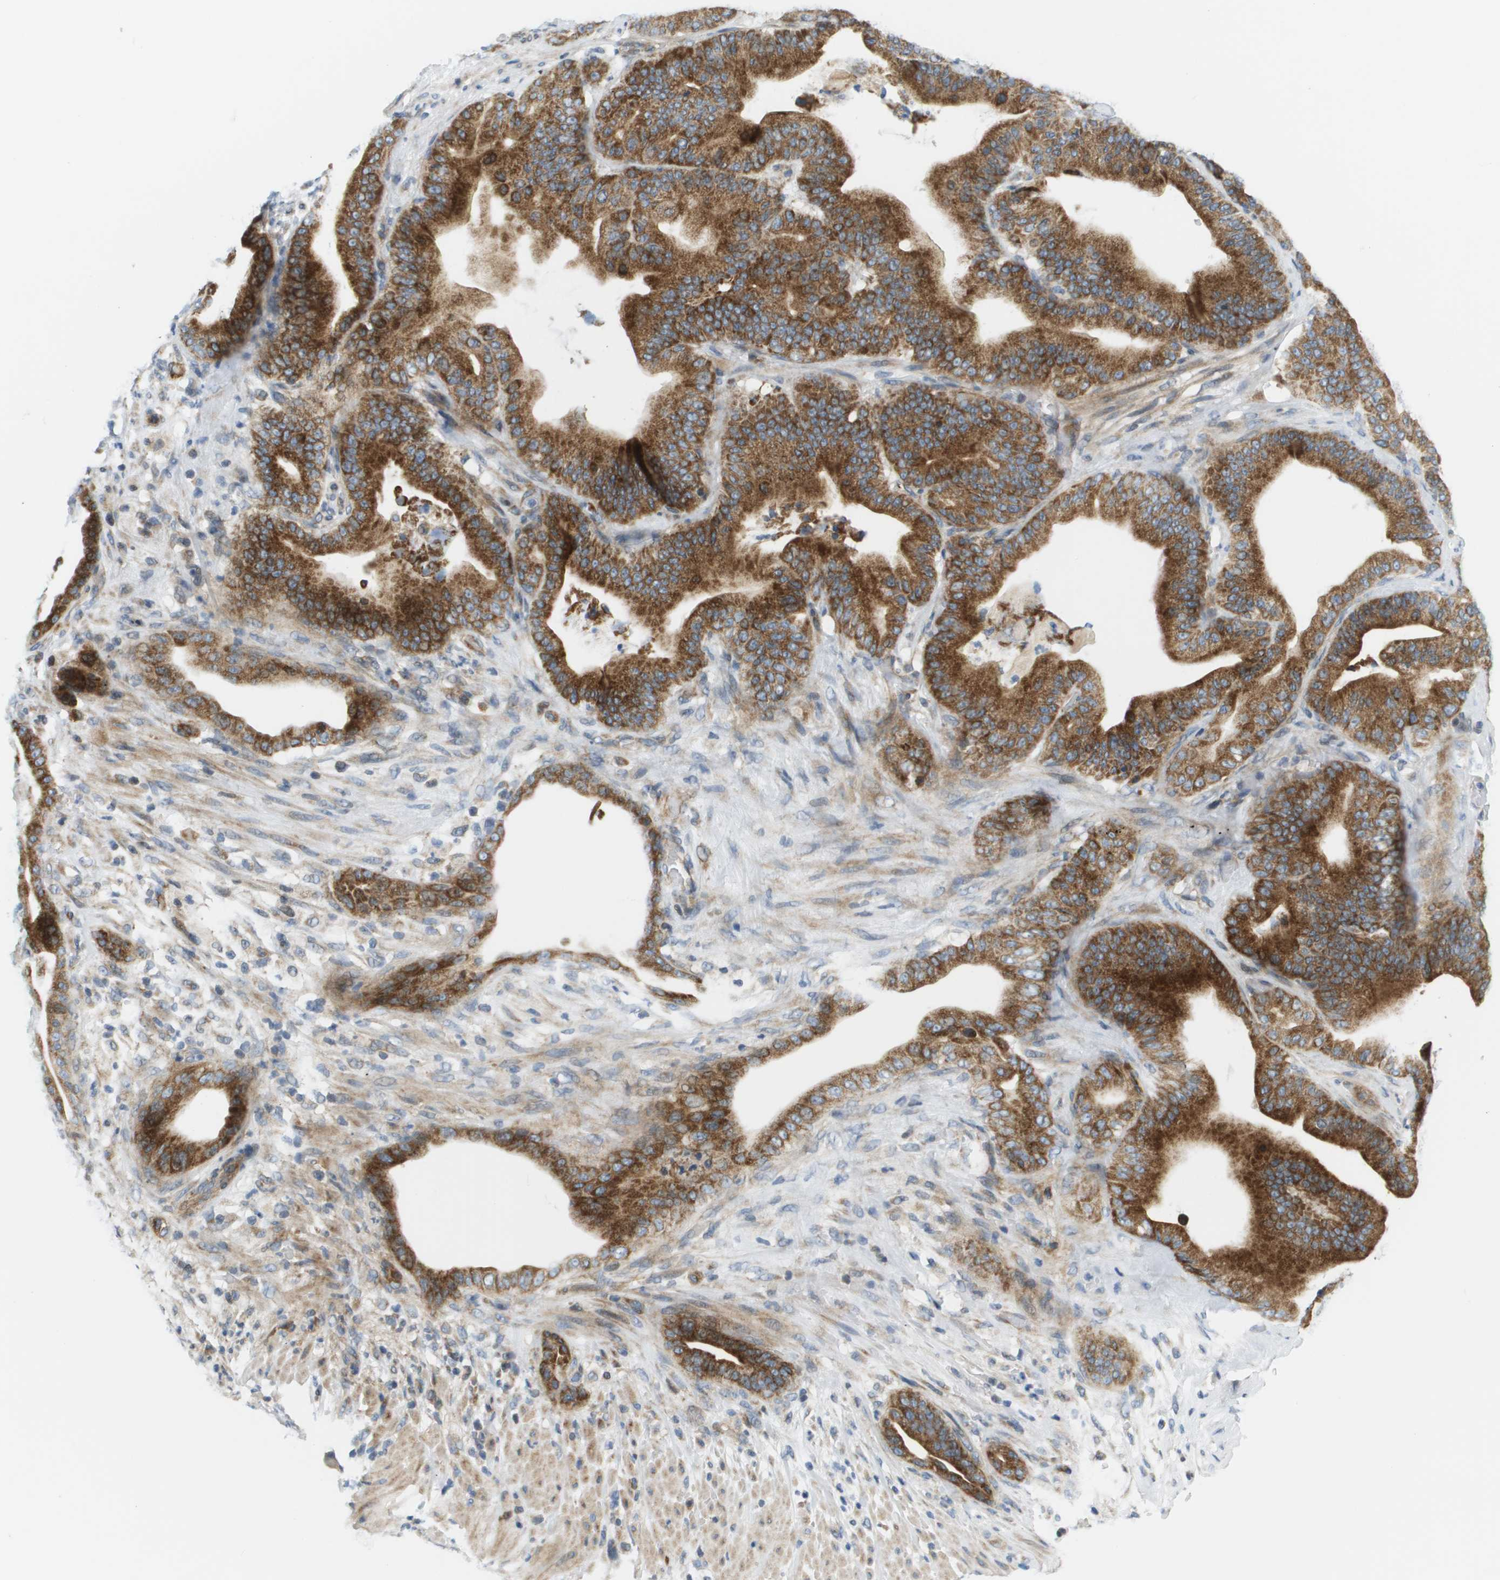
{"staining": {"intensity": "strong", "quantity": ">75%", "location": "cytoplasmic/membranous"}, "tissue": "pancreatic cancer", "cell_type": "Tumor cells", "image_type": "cancer", "snomed": [{"axis": "morphology", "description": "Adenocarcinoma, NOS"}, {"axis": "topography", "description": "Pancreas"}], "caption": "The immunohistochemical stain highlights strong cytoplasmic/membranous expression in tumor cells of pancreatic cancer tissue. (brown staining indicates protein expression, while blue staining denotes nuclei).", "gene": "KRT23", "patient": {"sex": "male", "age": 63}}